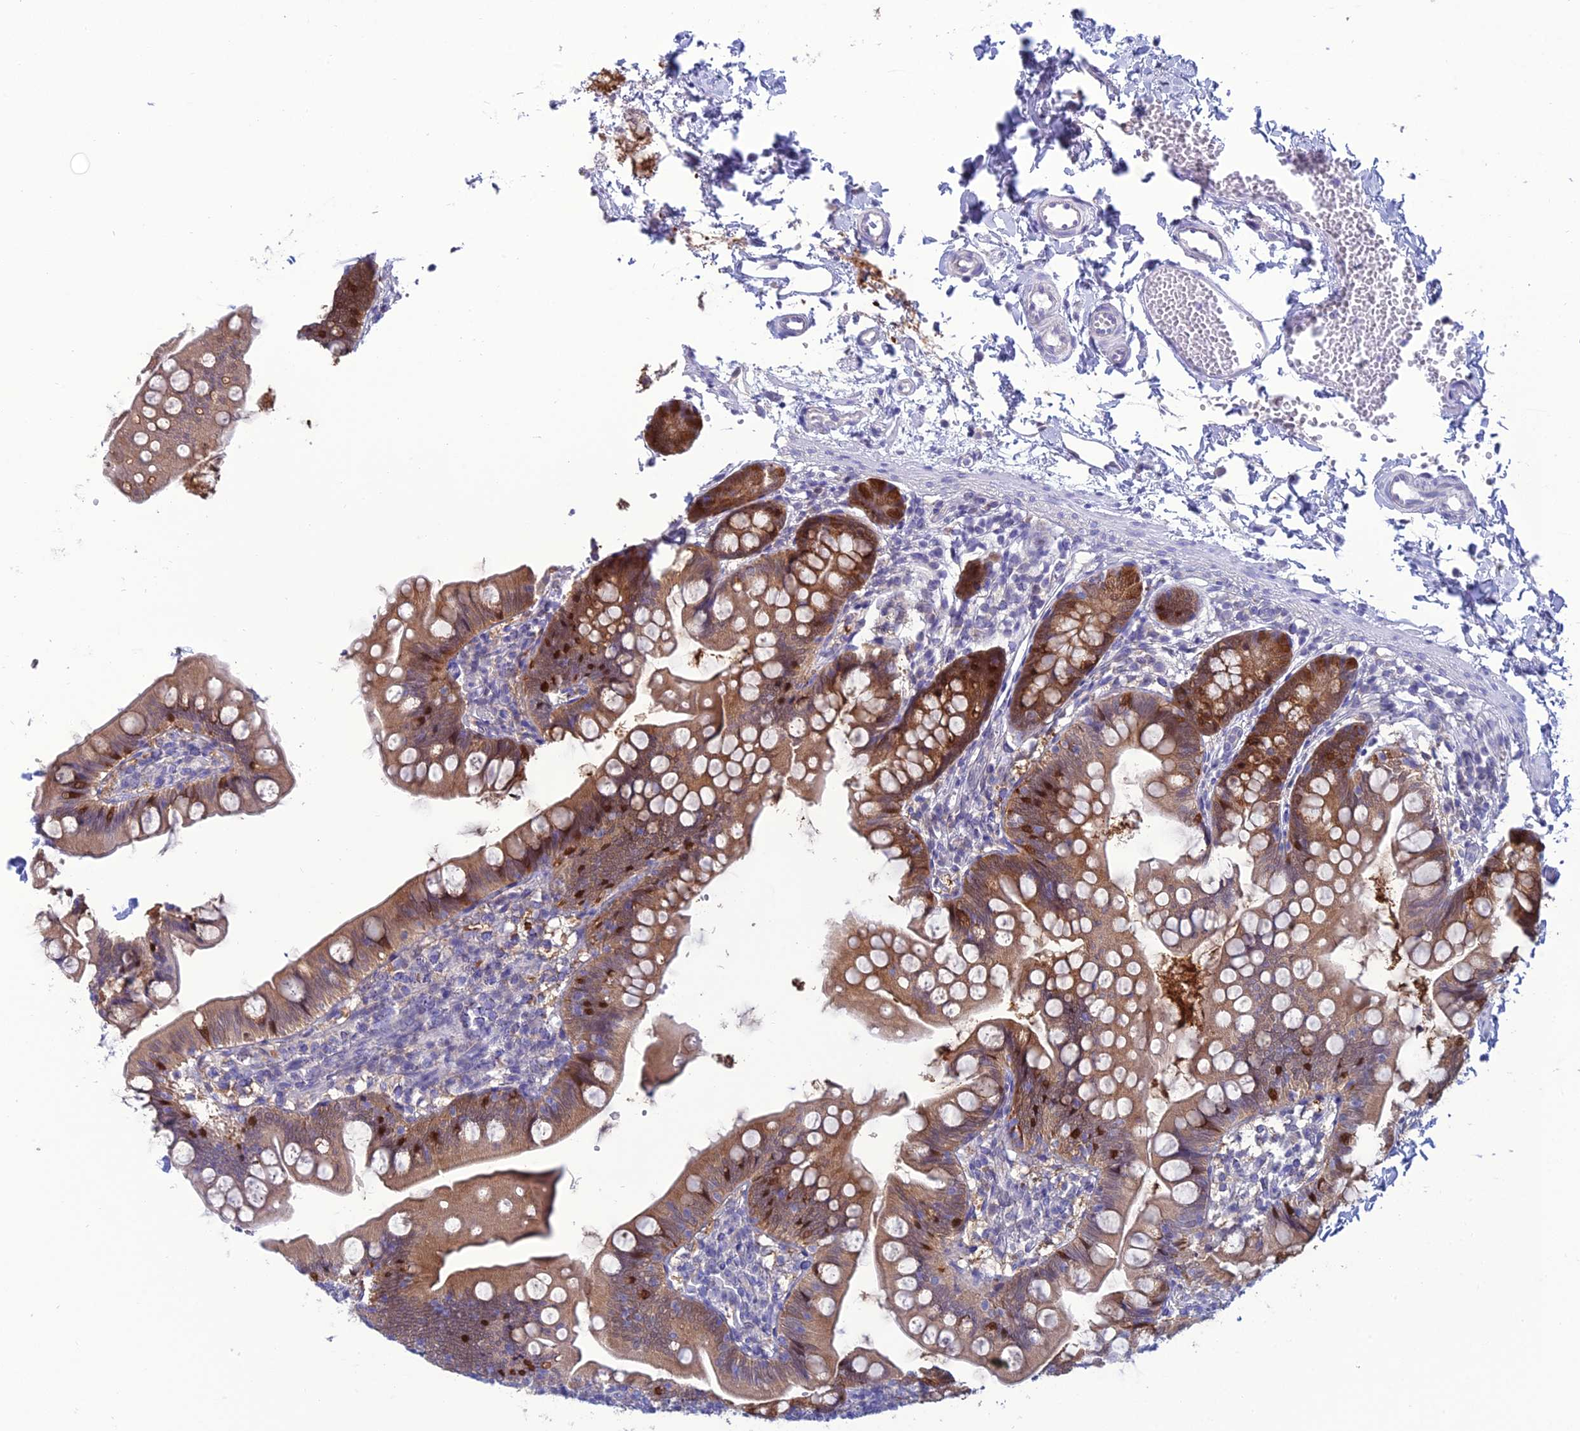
{"staining": {"intensity": "moderate", "quantity": ">75%", "location": "cytoplasmic/membranous"}, "tissue": "small intestine", "cell_type": "Glandular cells", "image_type": "normal", "snomed": [{"axis": "morphology", "description": "Normal tissue, NOS"}, {"axis": "topography", "description": "Small intestine"}], "caption": "Immunohistochemical staining of benign human small intestine exhibits >75% levels of moderate cytoplasmic/membranous protein staining in approximately >75% of glandular cells. (DAB IHC, brown staining for protein, blue staining for nuclei).", "gene": "GNPNAT1", "patient": {"sex": "male", "age": 7}}